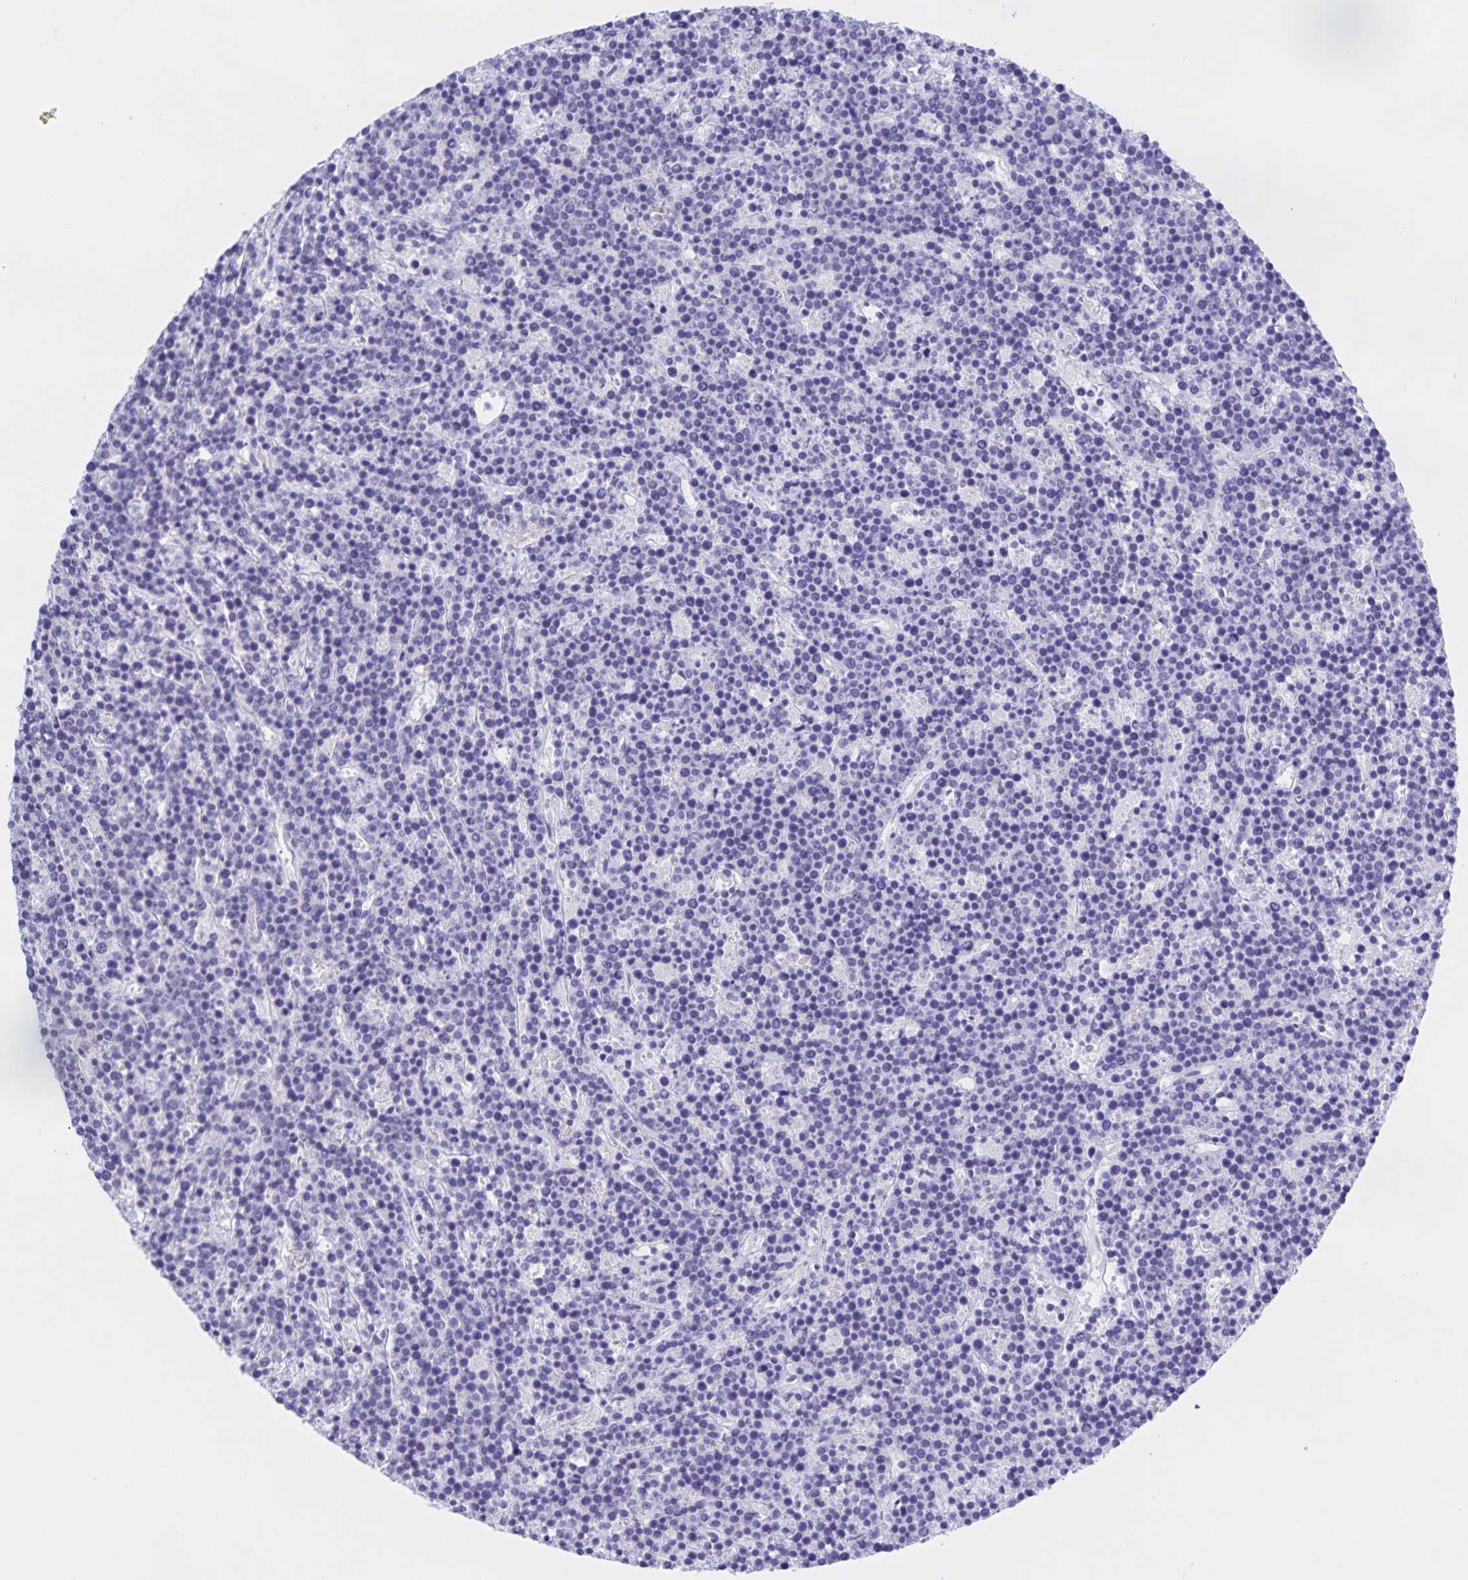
{"staining": {"intensity": "negative", "quantity": "none", "location": "none"}, "tissue": "lymphoma", "cell_type": "Tumor cells", "image_type": "cancer", "snomed": [{"axis": "morphology", "description": "Malignant lymphoma, non-Hodgkin's type, High grade"}, {"axis": "topography", "description": "Ovary"}], "caption": "Immunohistochemical staining of human malignant lymphoma, non-Hodgkin's type (high-grade) exhibits no significant positivity in tumor cells.", "gene": "CATSPER4", "patient": {"sex": "female", "age": 56}}